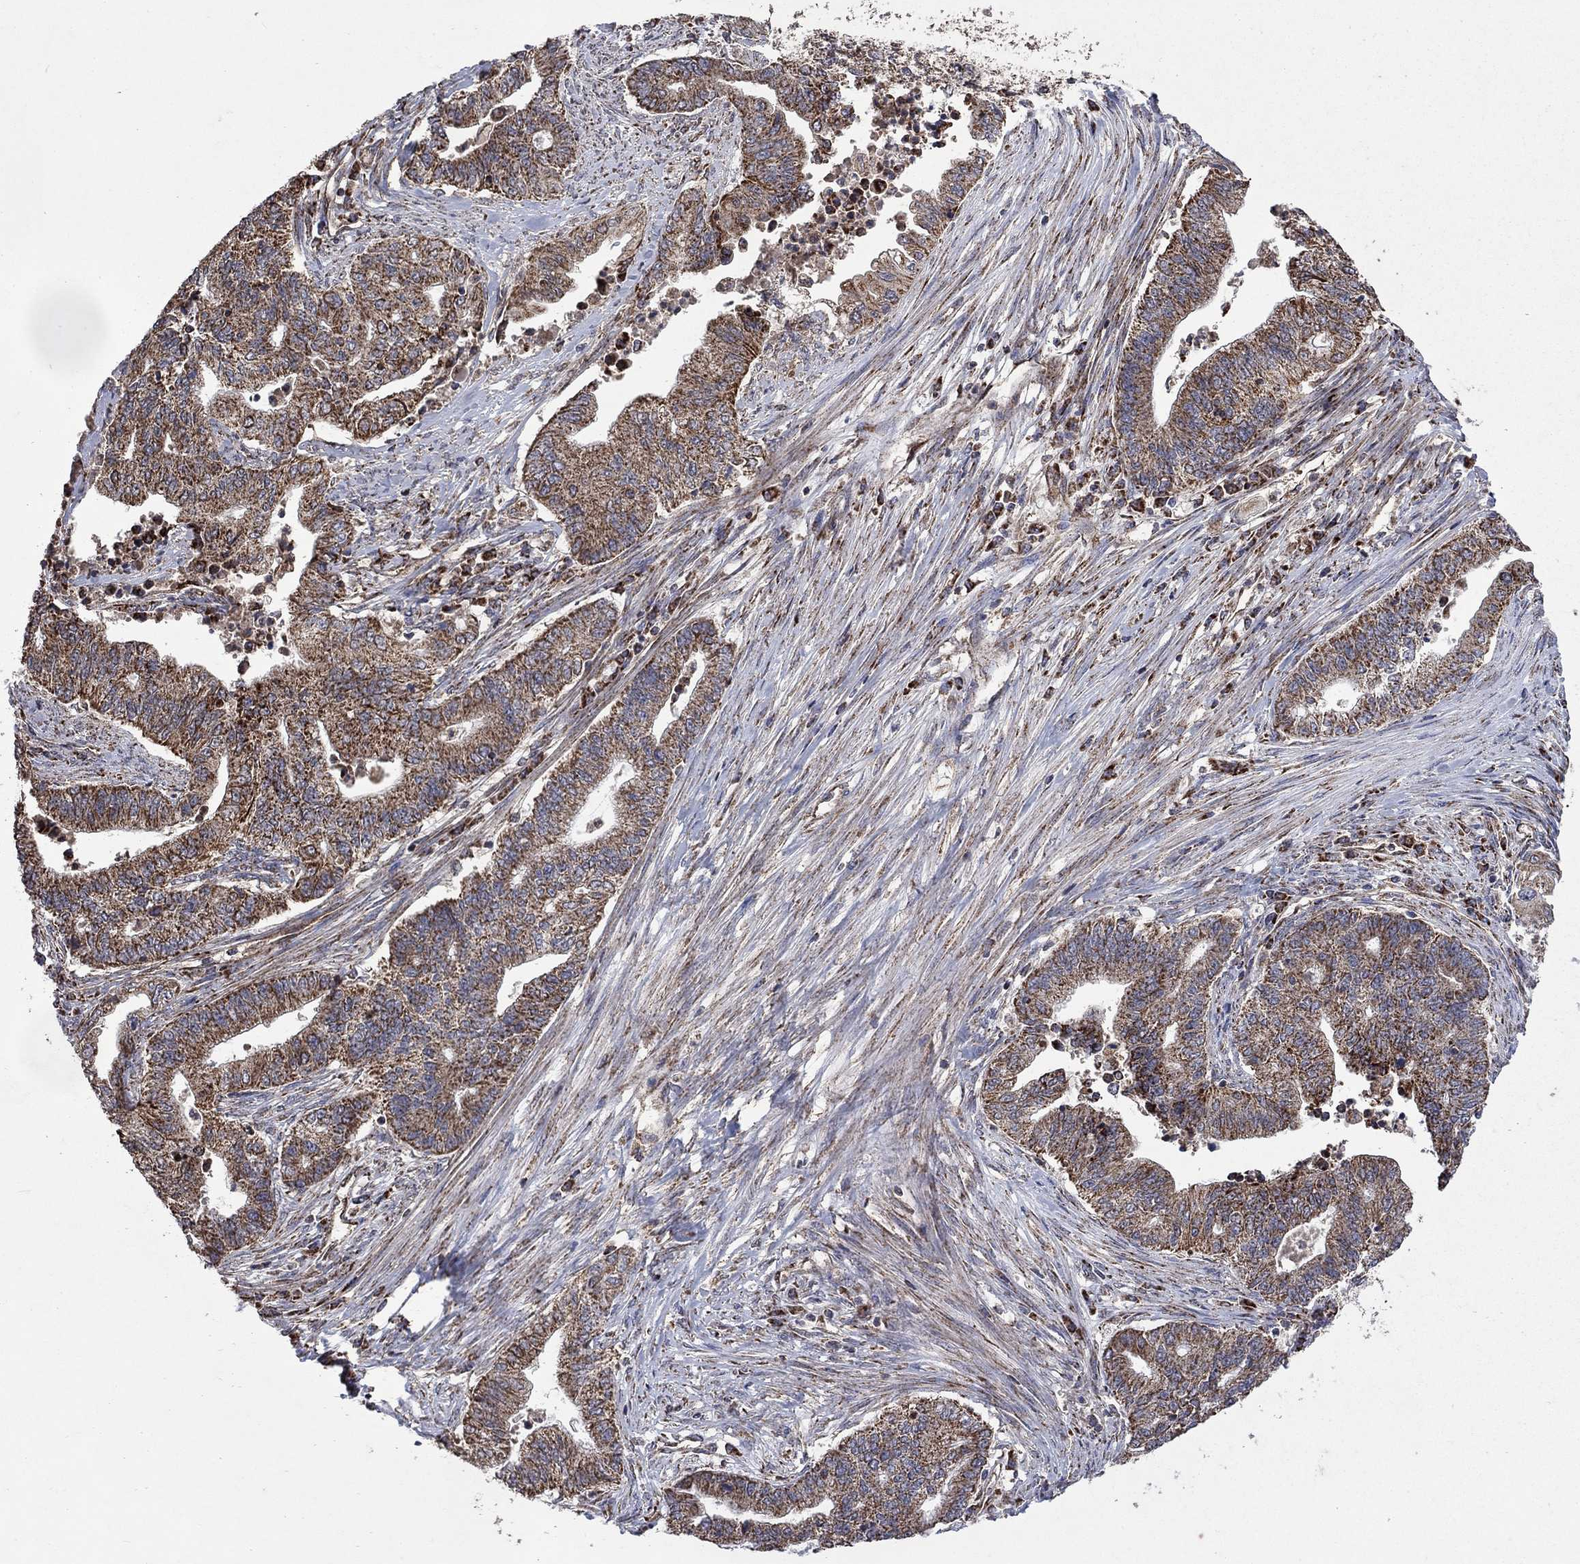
{"staining": {"intensity": "strong", "quantity": "25%-75%", "location": "cytoplasmic/membranous"}, "tissue": "endometrial cancer", "cell_type": "Tumor cells", "image_type": "cancer", "snomed": [{"axis": "morphology", "description": "Adenocarcinoma, NOS"}, {"axis": "topography", "description": "Uterus"}, {"axis": "topography", "description": "Endometrium"}], "caption": "Protein staining of endometrial cancer (adenocarcinoma) tissue reveals strong cytoplasmic/membranous expression in about 25%-75% of tumor cells.", "gene": "DPH1", "patient": {"sex": "female", "age": 54}}